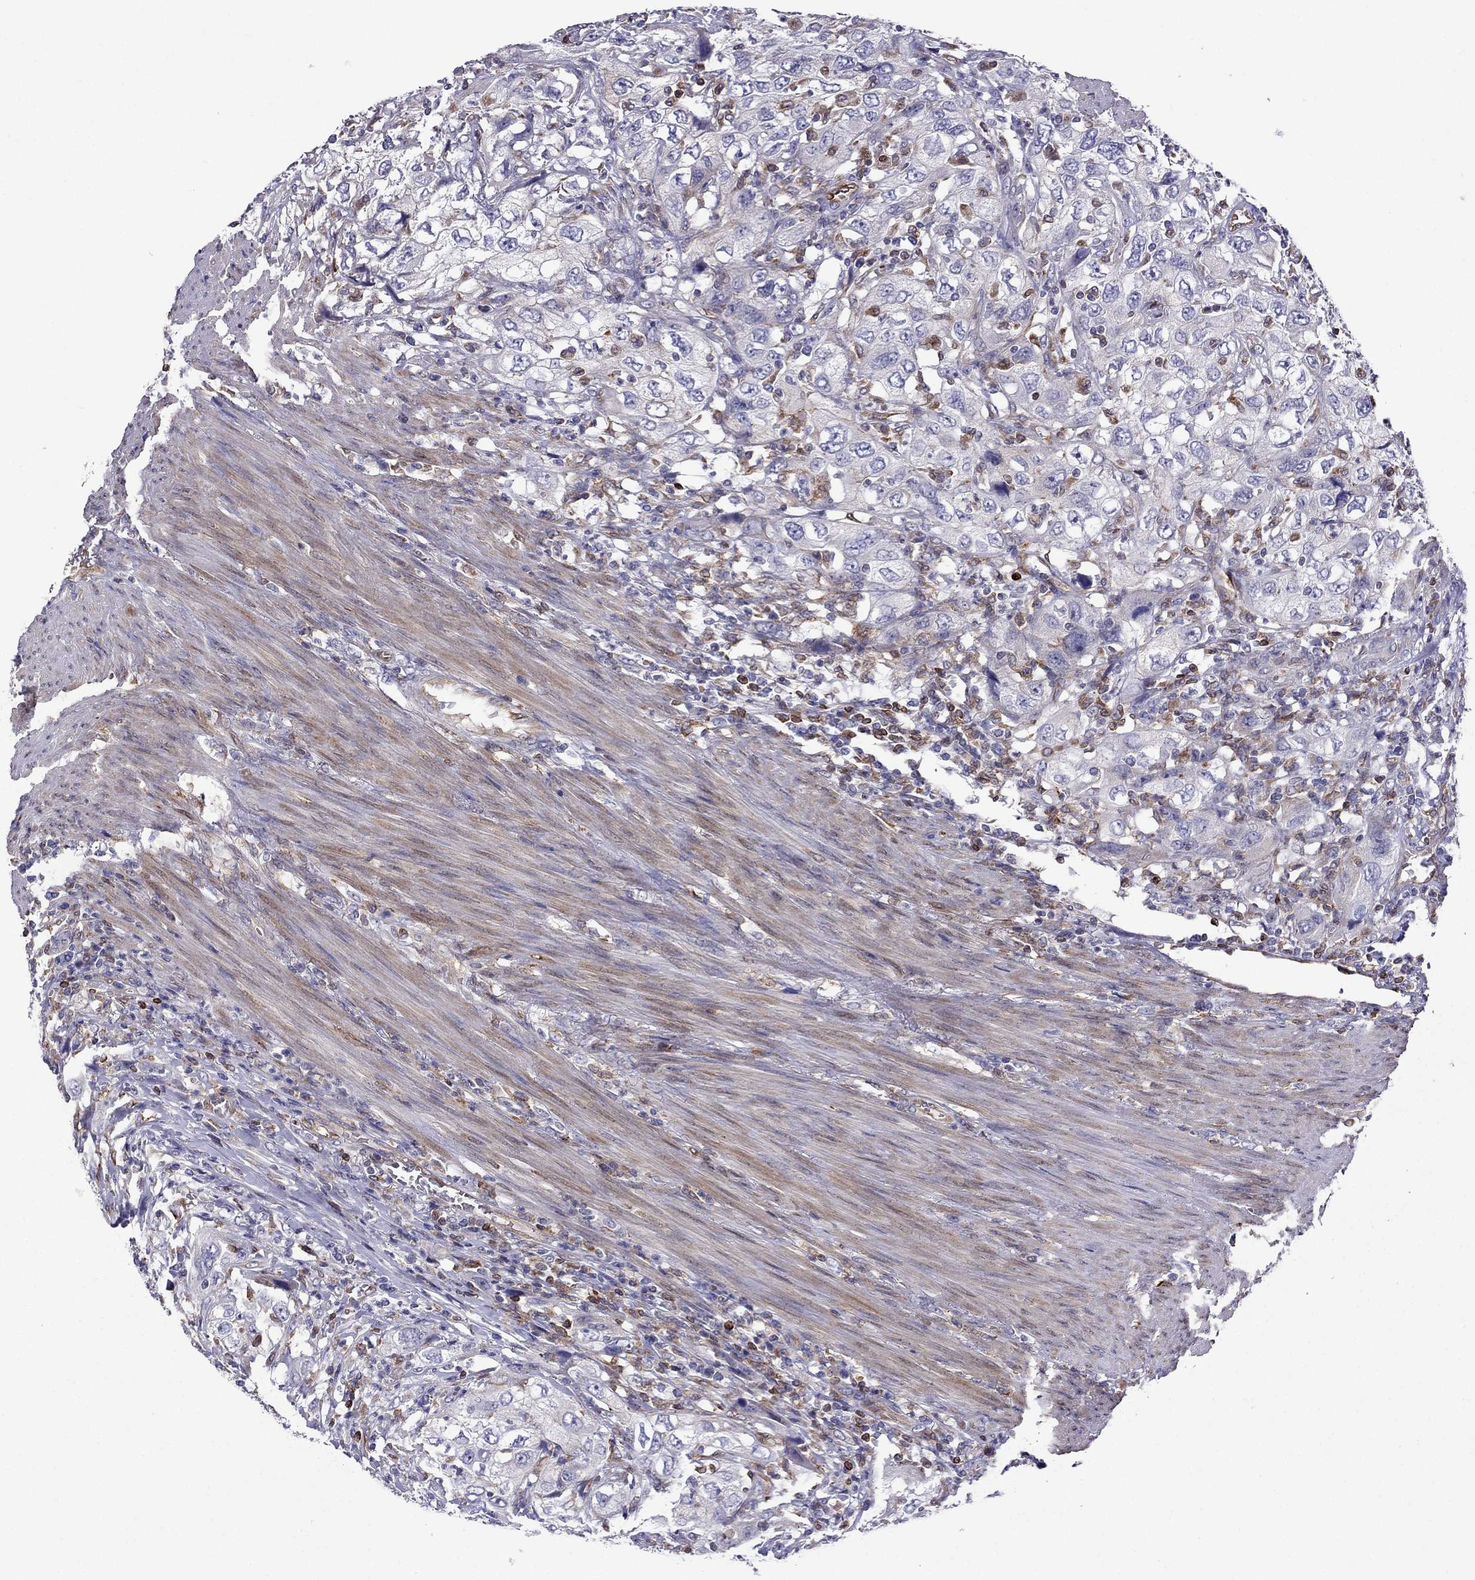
{"staining": {"intensity": "negative", "quantity": "none", "location": "none"}, "tissue": "urothelial cancer", "cell_type": "Tumor cells", "image_type": "cancer", "snomed": [{"axis": "morphology", "description": "Urothelial carcinoma, High grade"}, {"axis": "topography", "description": "Urinary bladder"}], "caption": "Tumor cells are negative for brown protein staining in urothelial cancer.", "gene": "GNAL", "patient": {"sex": "male", "age": 76}}